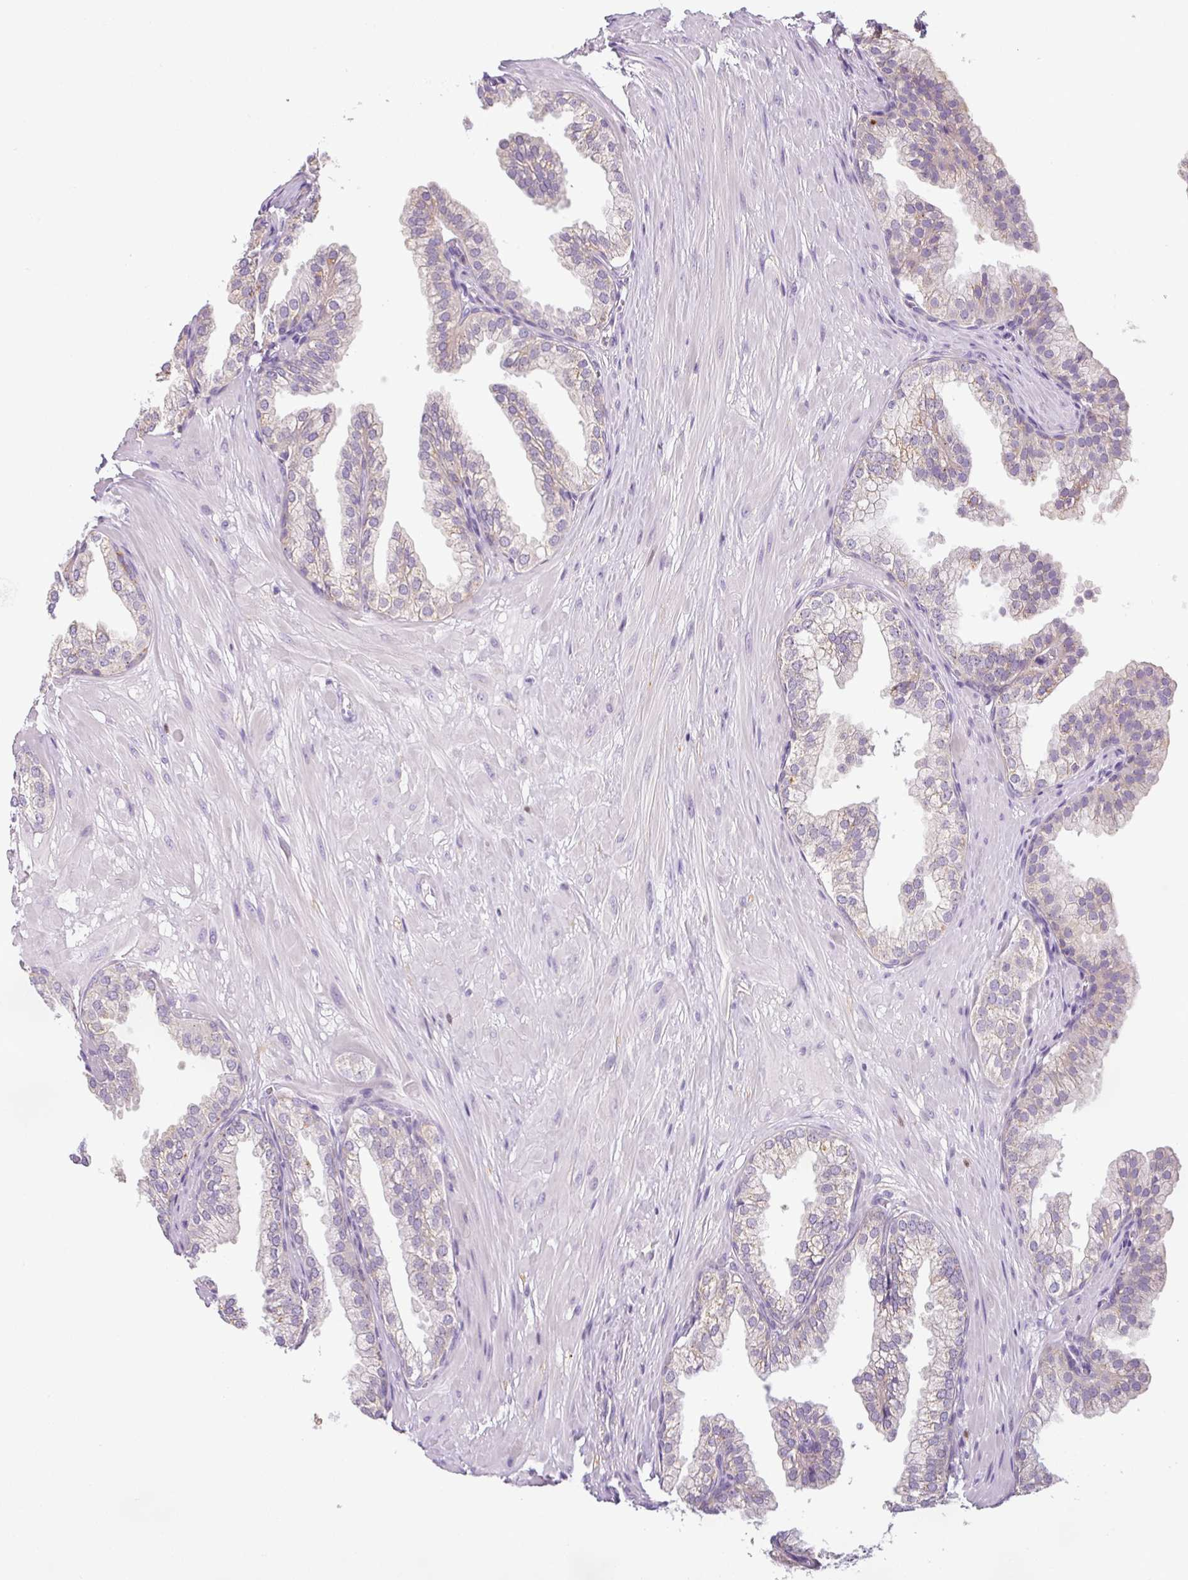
{"staining": {"intensity": "weak", "quantity": "25%-75%", "location": "cytoplasmic/membranous"}, "tissue": "prostate", "cell_type": "Glandular cells", "image_type": "normal", "snomed": [{"axis": "morphology", "description": "Normal tissue, NOS"}, {"axis": "topography", "description": "Prostate"}, {"axis": "topography", "description": "Peripheral nerve tissue"}], "caption": "This is a photomicrograph of immunohistochemistry (IHC) staining of normal prostate, which shows weak expression in the cytoplasmic/membranous of glandular cells.", "gene": "HMCN2", "patient": {"sex": "male", "age": 55}}